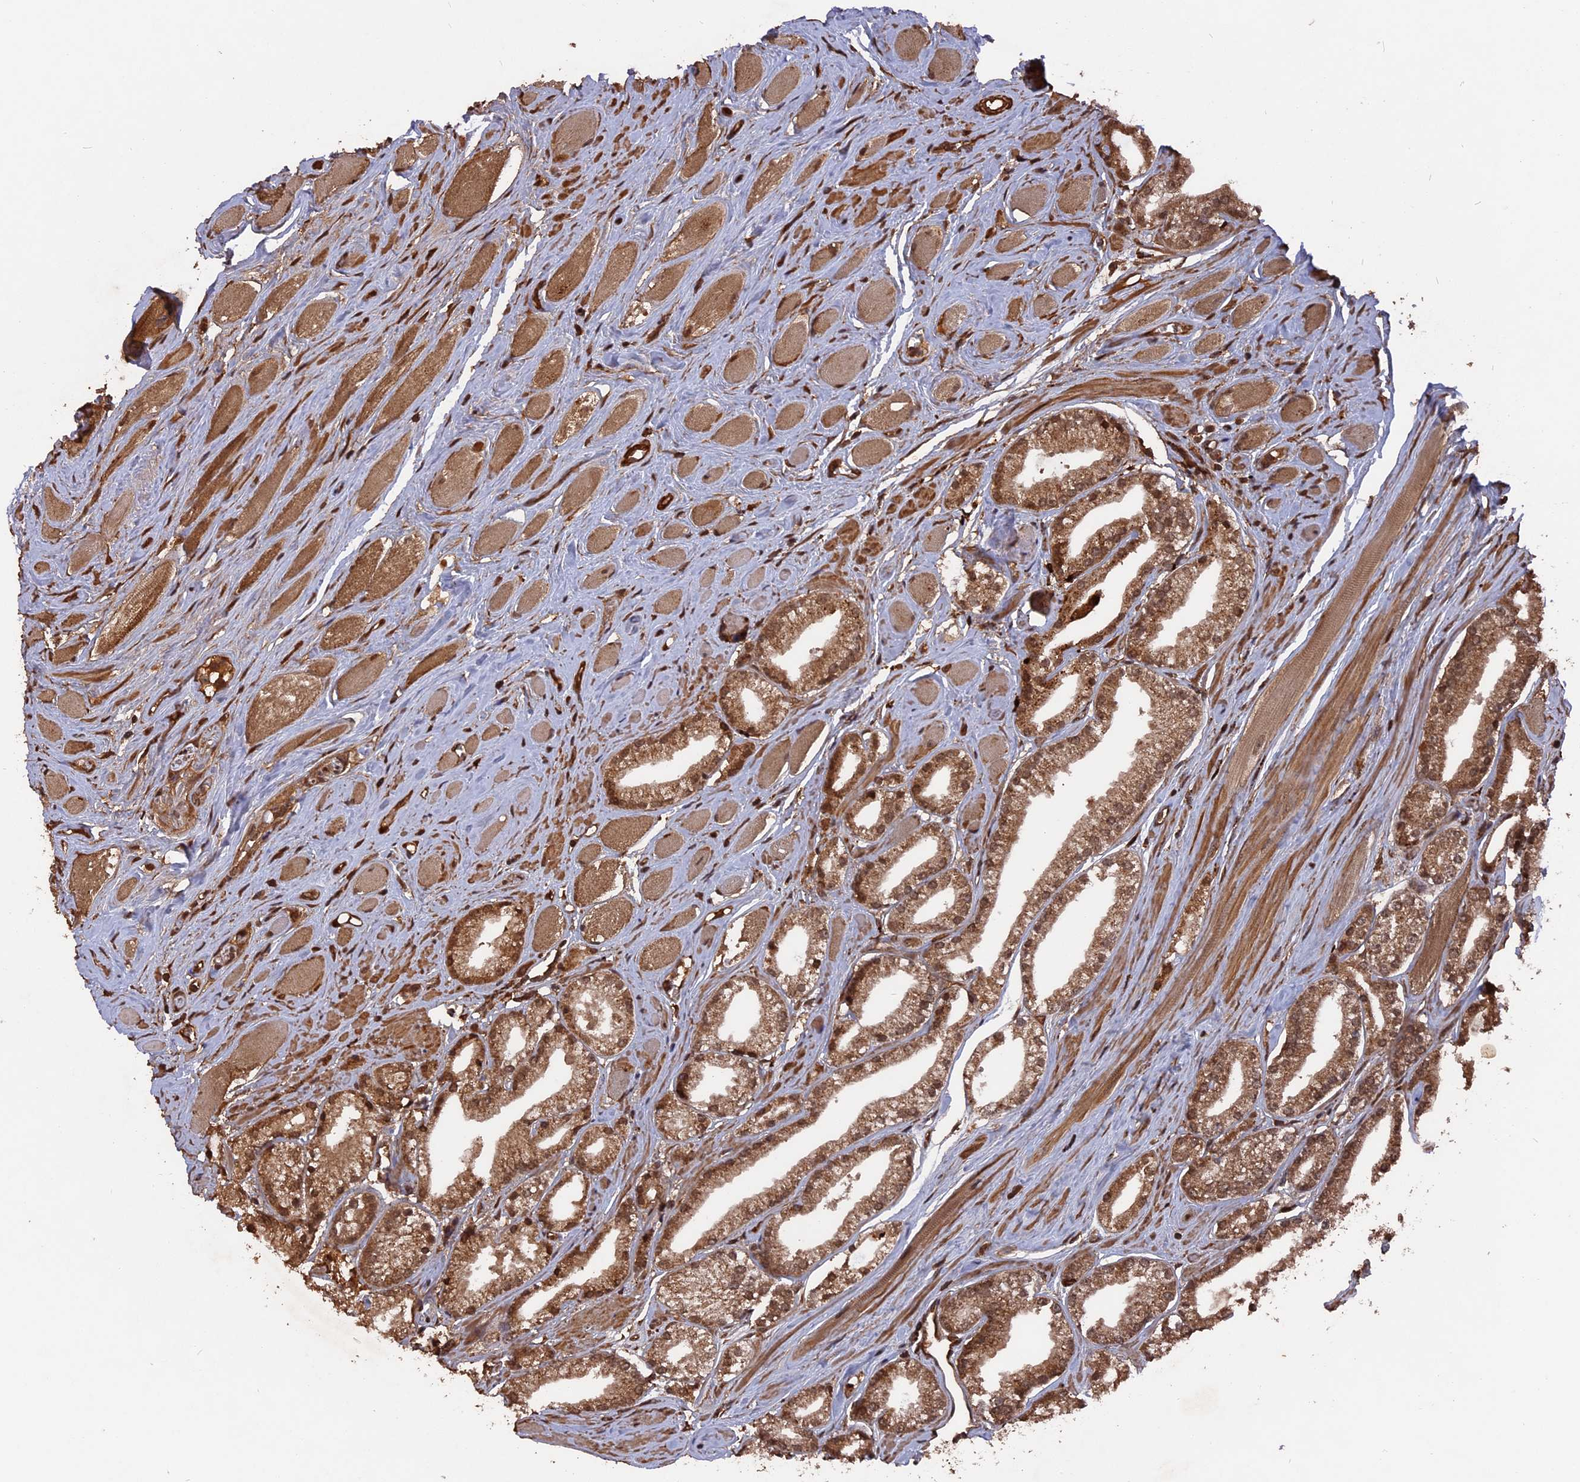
{"staining": {"intensity": "moderate", "quantity": ">75%", "location": "cytoplasmic/membranous,nuclear"}, "tissue": "prostate cancer", "cell_type": "Tumor cells", "image_type": "cancer", "snomed": [{"axis": "morphology", "description": "Adenocarcinoma, High grade"}, {"axis": "topography", "description": "Prostate"}], "caption": "Immunohistochemistry of prostate cancer displays medium levels of moderate cytoplasmic/membranous and nuclear expression in about >75% of tumor cells.", "gene": "TELO2", "patient": {"sex": "male", "age": 67}}